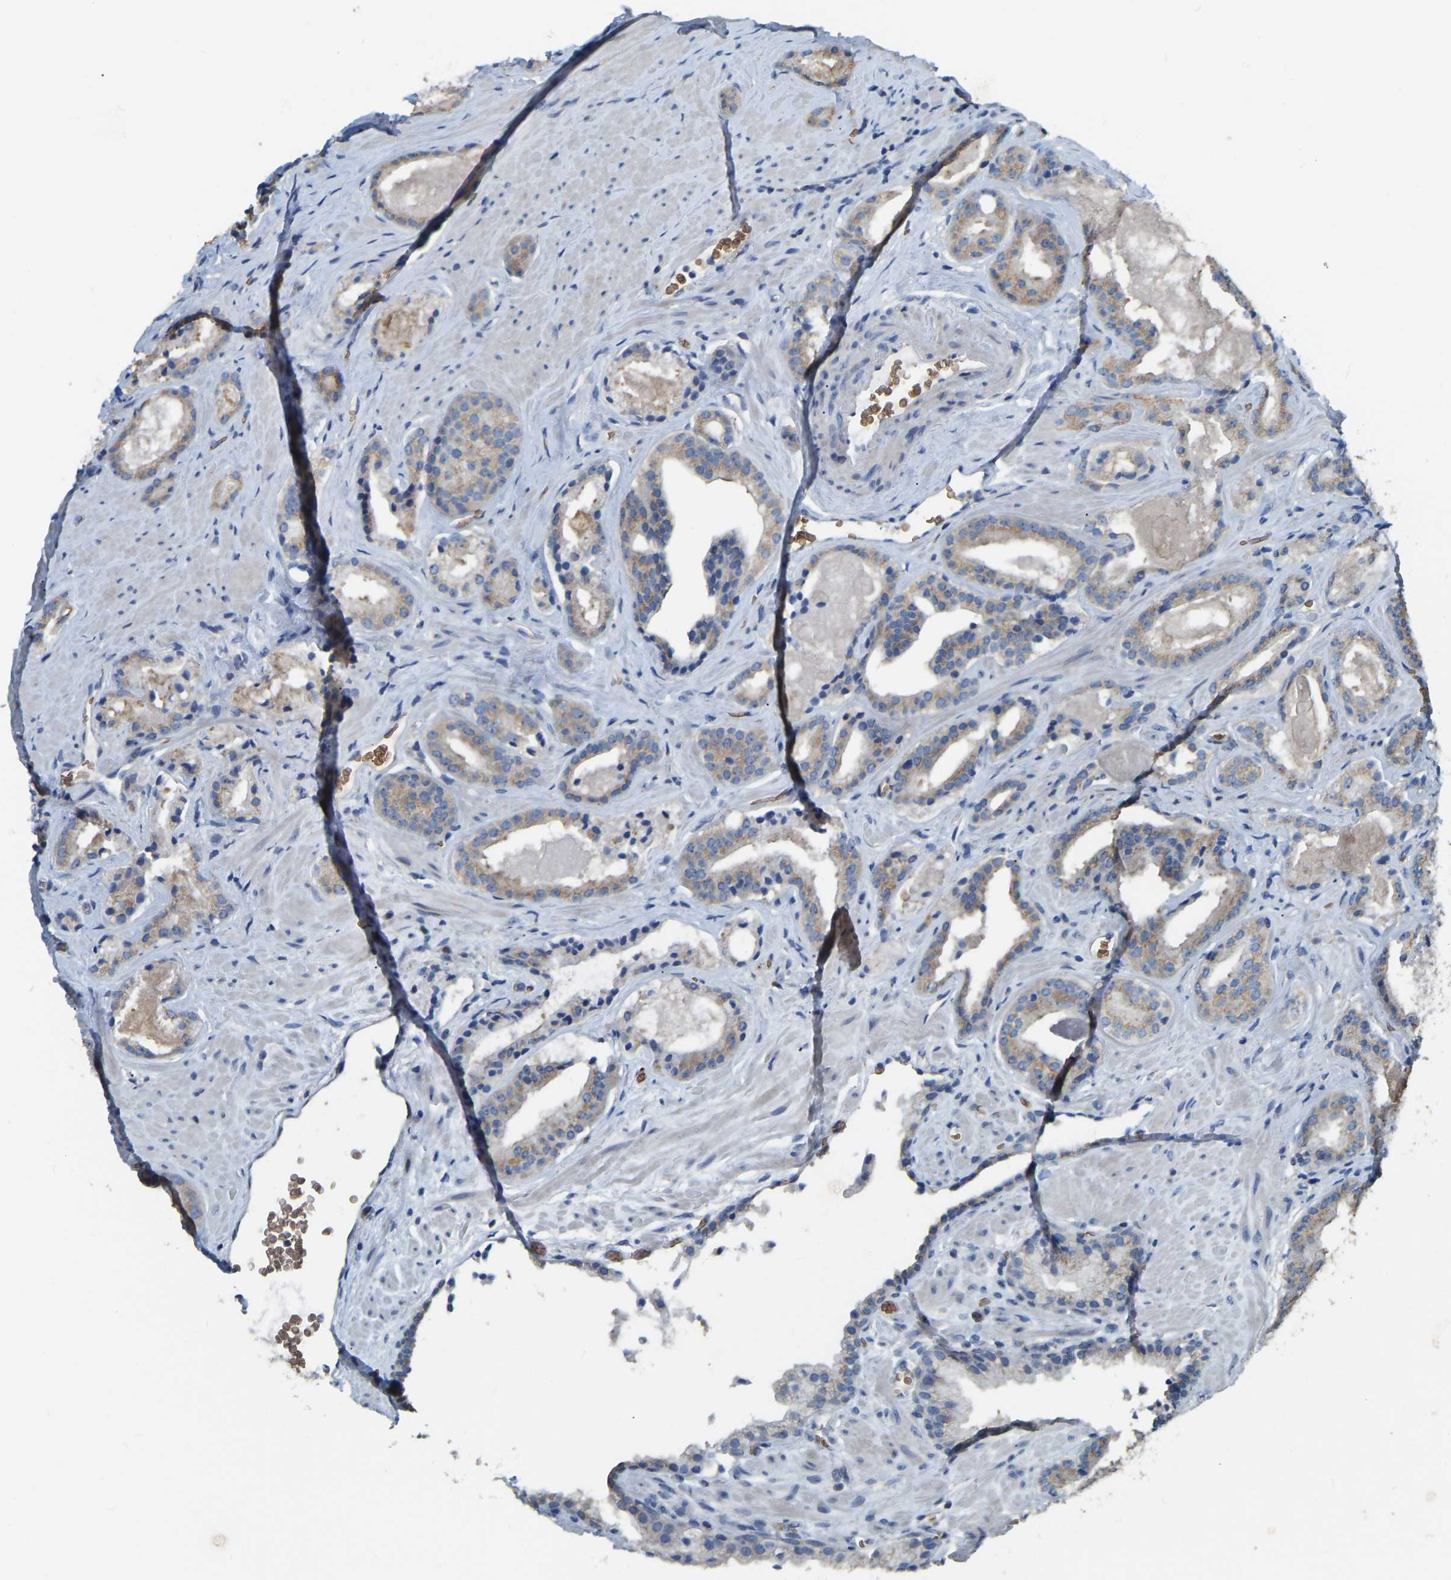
{"staining": {"intensity": "weak", "quantity": ">75%", "location": "cytoplasmic/membranous"}, "tissue": "prostate cancer", "cell_type": "Tumor cells", "image_type": "cancer", "snomed": [{"axis": "morphology", "description": "Adenocarcinoma, Low grade"}, {"axis": "topography", "description": "Prostate"}], "caption": "A photomicrograph showing weak cytoplasmic/membranous expression in approximately >75% of tumor cells in prostate cancer, as visualized by brown immunohistochemical staining.", "gene": "CFAP298", "patient": {"sex": "male", "age": 71}}